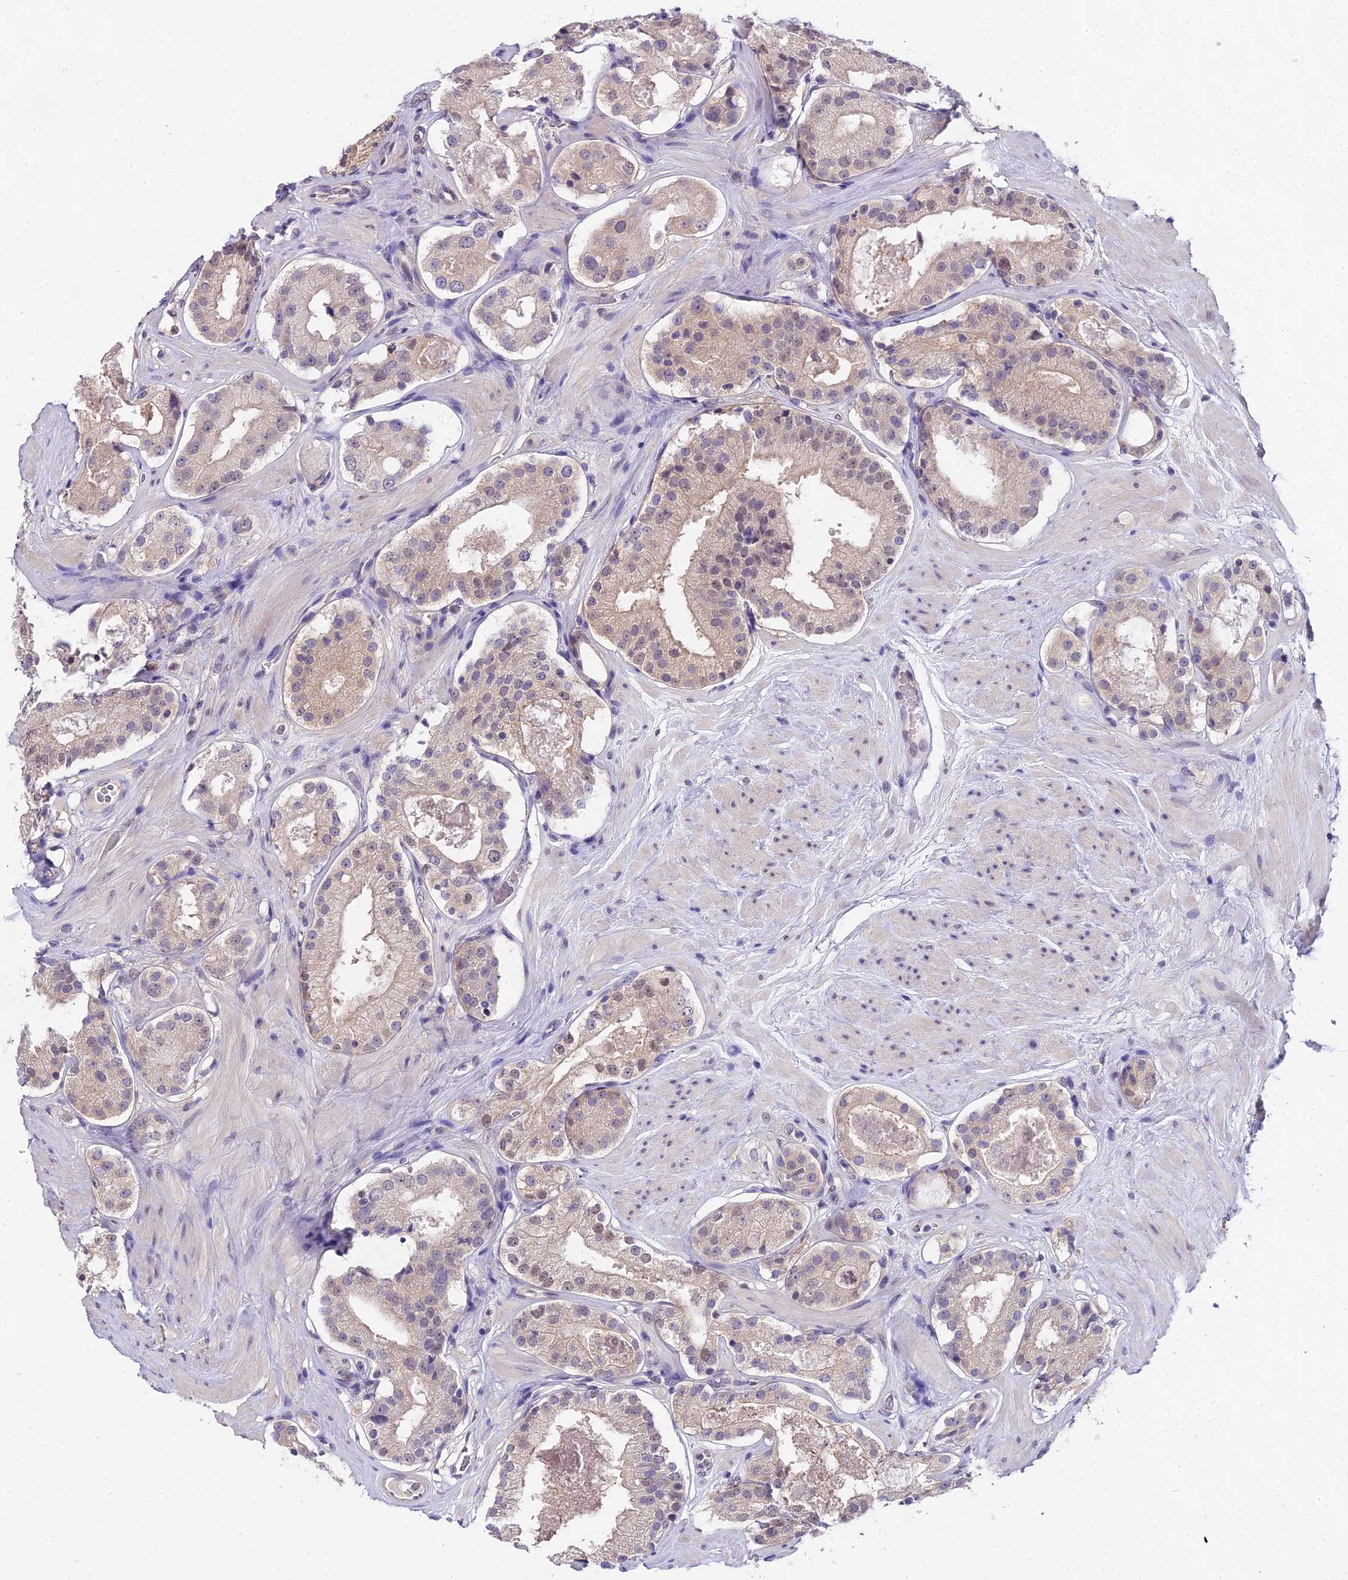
{"staining": {"intensity": "weak", "quantity": ">75%", "location": "cytoplasmic/membranous"}, "tissue": "prostate cancer", "cell_type": "Tumor cells", "image_type": "cancer", "snomed": [{"axis": "morphology", "description": "Adenocarcinoma, High grade"}, {"axis": "topography", "description": "Prostate"}], "caption": "A brown stain highlights weak cytoplasmic/membranous positivity of a protein in prostate cancer (adenocarcinoma (high-grade)) tumor cells.", "gene": "MAT2A", "patient": {"sex": "male", "age": 65}}